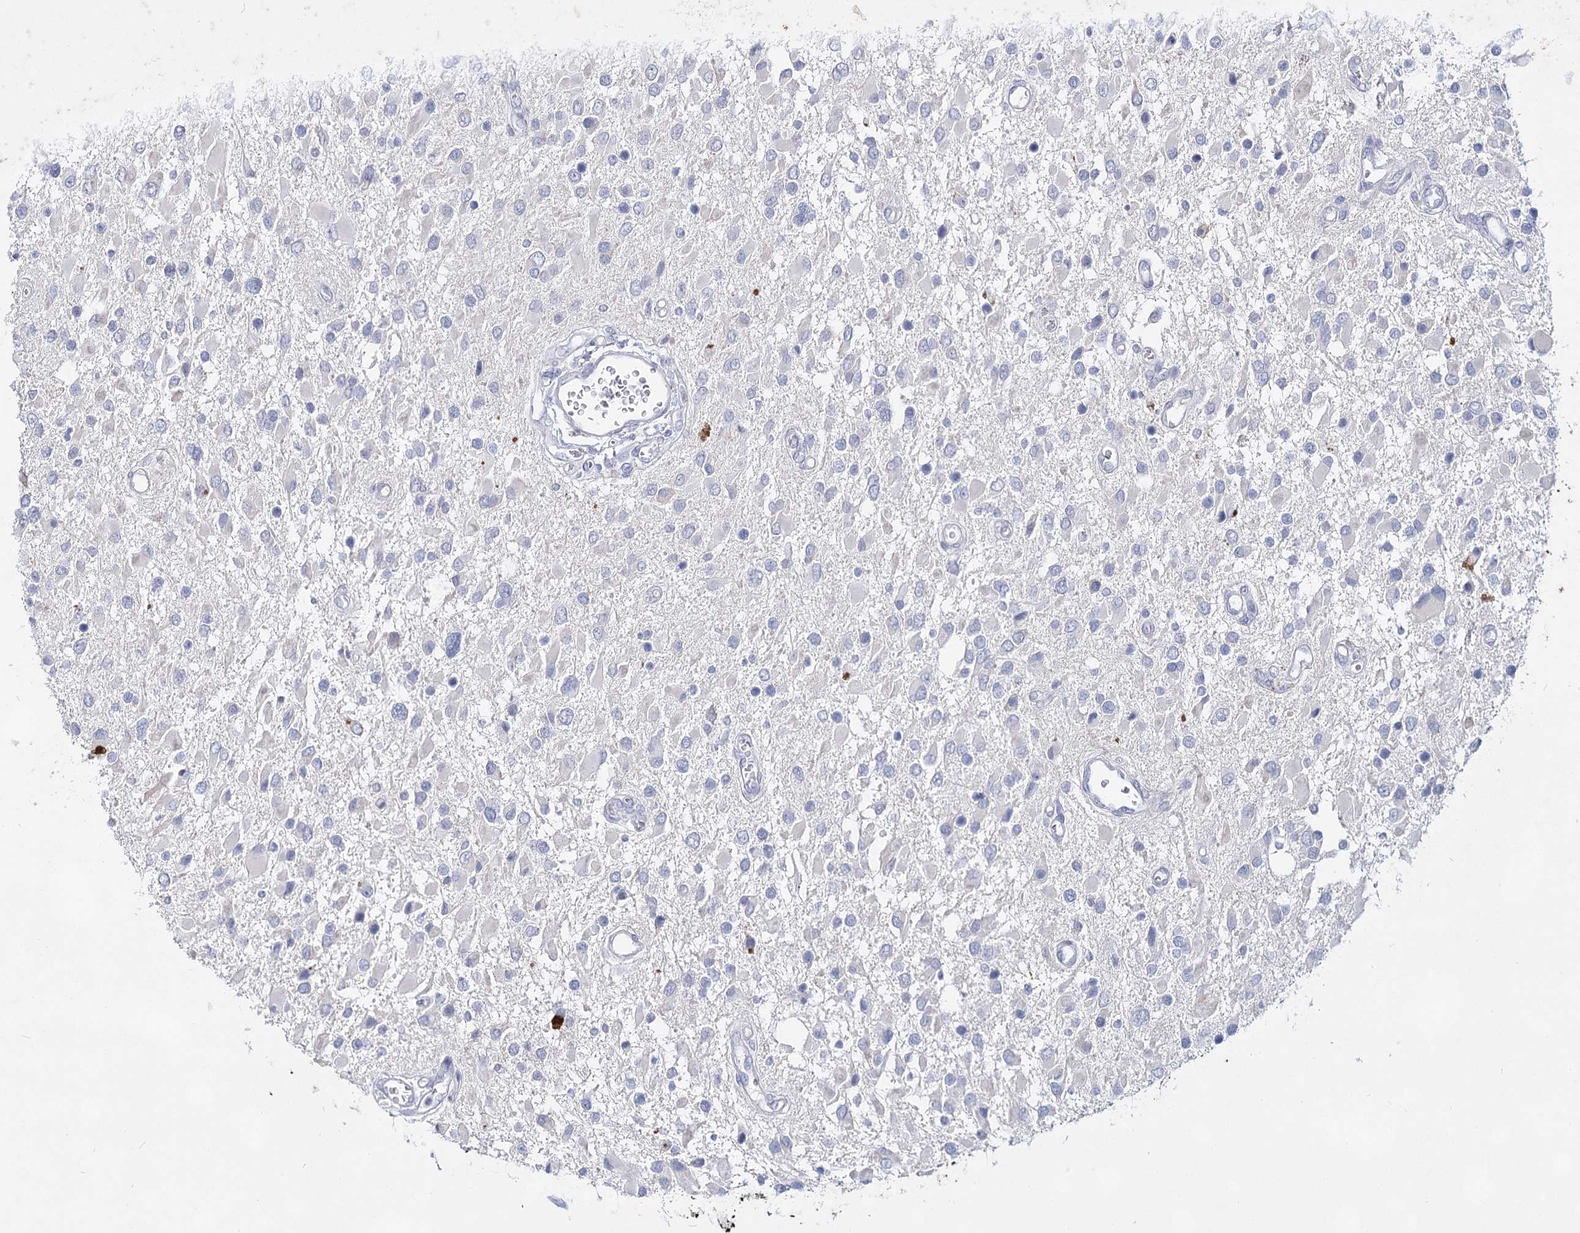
{"staining": {"intensity": "negative", "quantity": "none", "location": "none"}, "tissue": "glioma", "cell_type": "Tumor cells", "image_type": "cancer", "snomed": [{"axis": "morphology", "description": "Glioma, malignant, High grade"}, {"axis": "topography", "description": "Brain"}], "caption": "Micrograph shows no significant protein expression in tumor cells of glioma.", "gene": "CCDC73", "patient": {"sex": "male", "age": 53}}